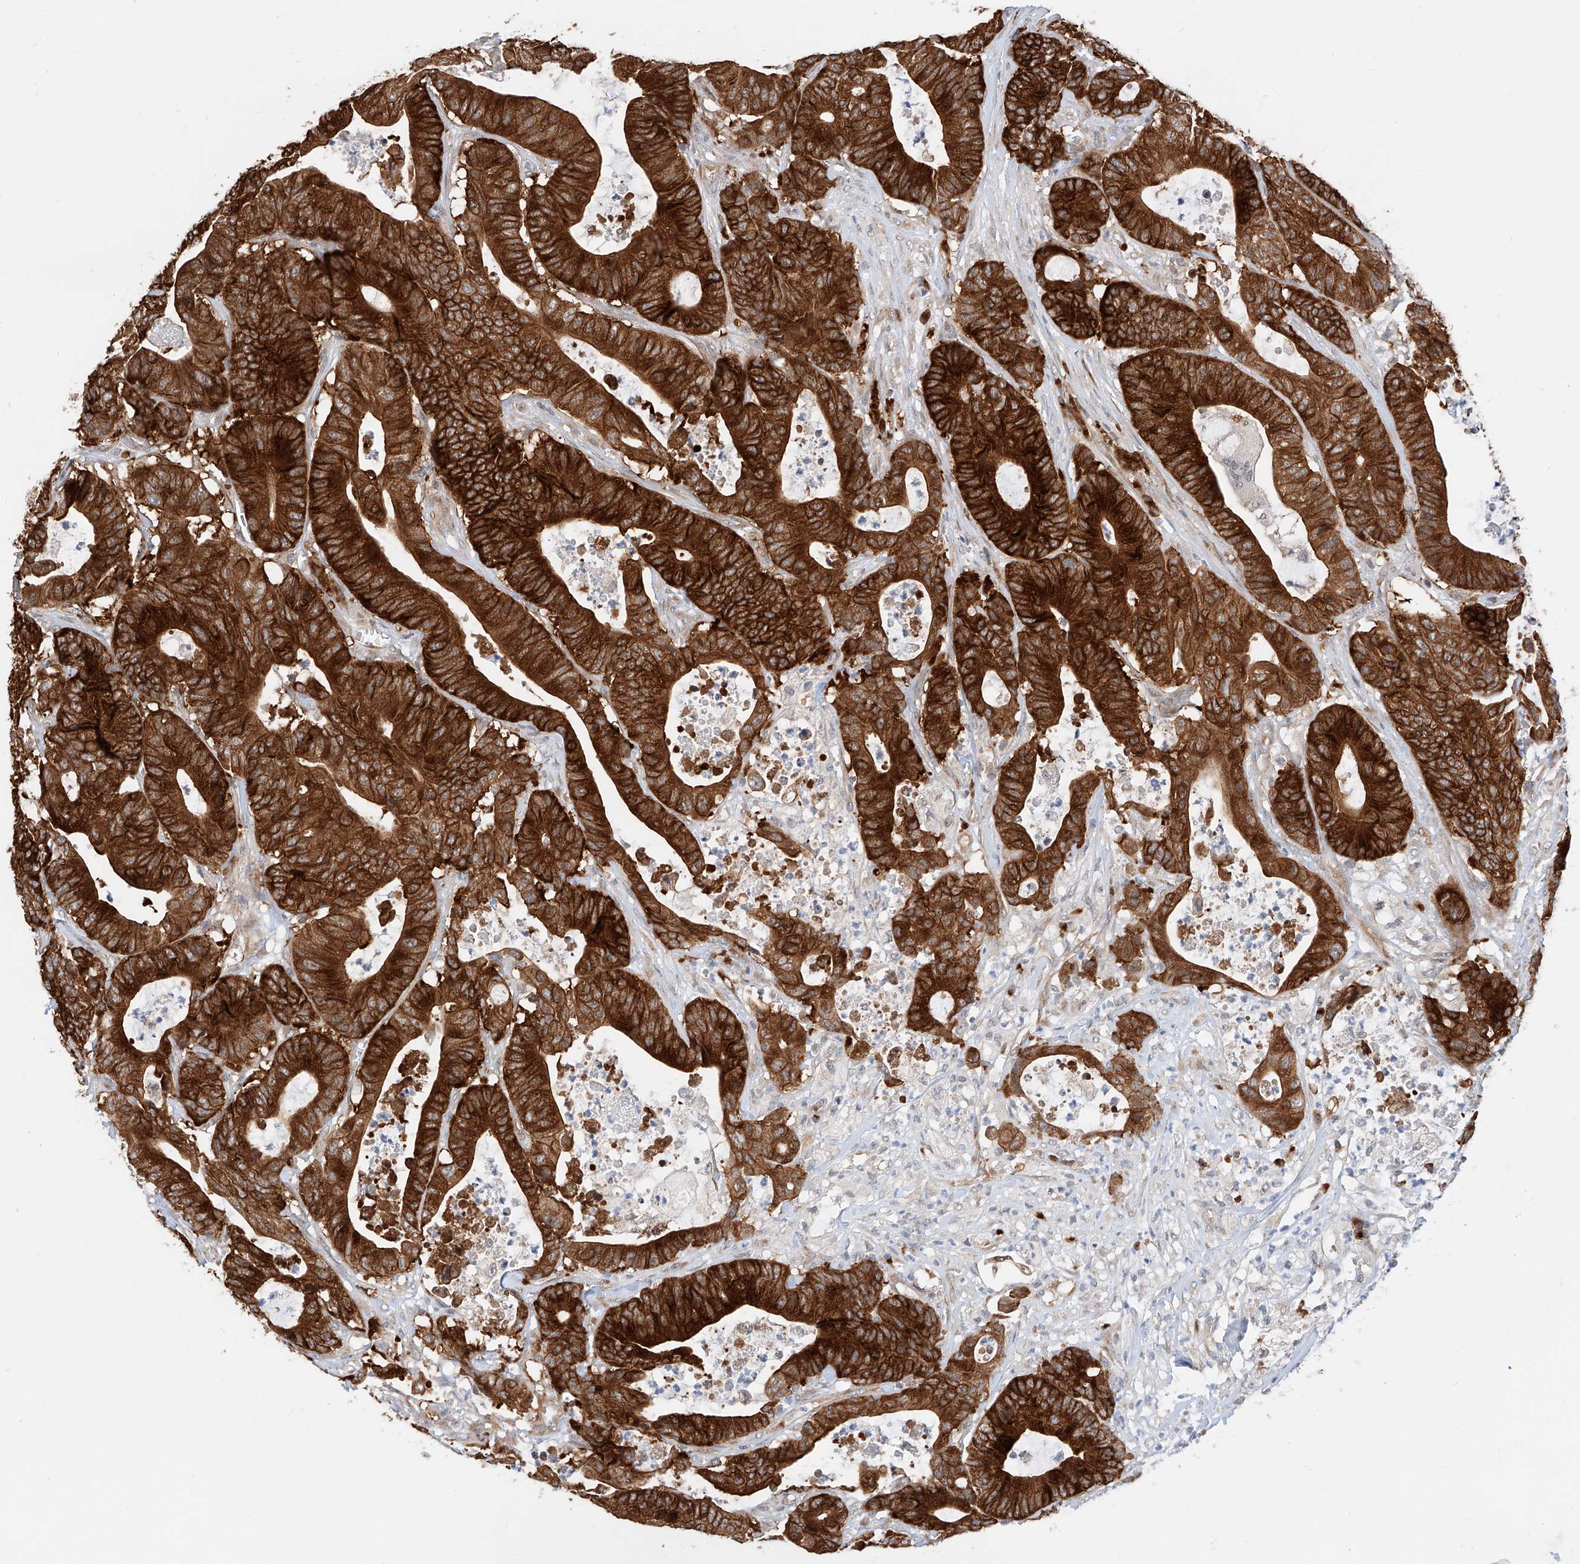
{"staining": {"intensity": "strong", "quantity": ">75%", "location": "cytoplasmic/membranous"}, "tissue": "colorectal cancer", "cell_type": "Tumor cells", "image_type": "cancer", "snomed": [{"axis": "morphology", "description": "Adenocarcinoma, NOS"}, {"axis": "topography", "description": "Colon"}], "caption": "Immunohistochemical staining of human colorectal adenocarcinoma reveals high levels of strong cytoplasmic/membranous expression in about >75% of tumor cells. The protein is shown in brown color, while the nuclei are stained blue.", "gene": "CARMIL1", "patient": {"sex": "female", "age": 84}}